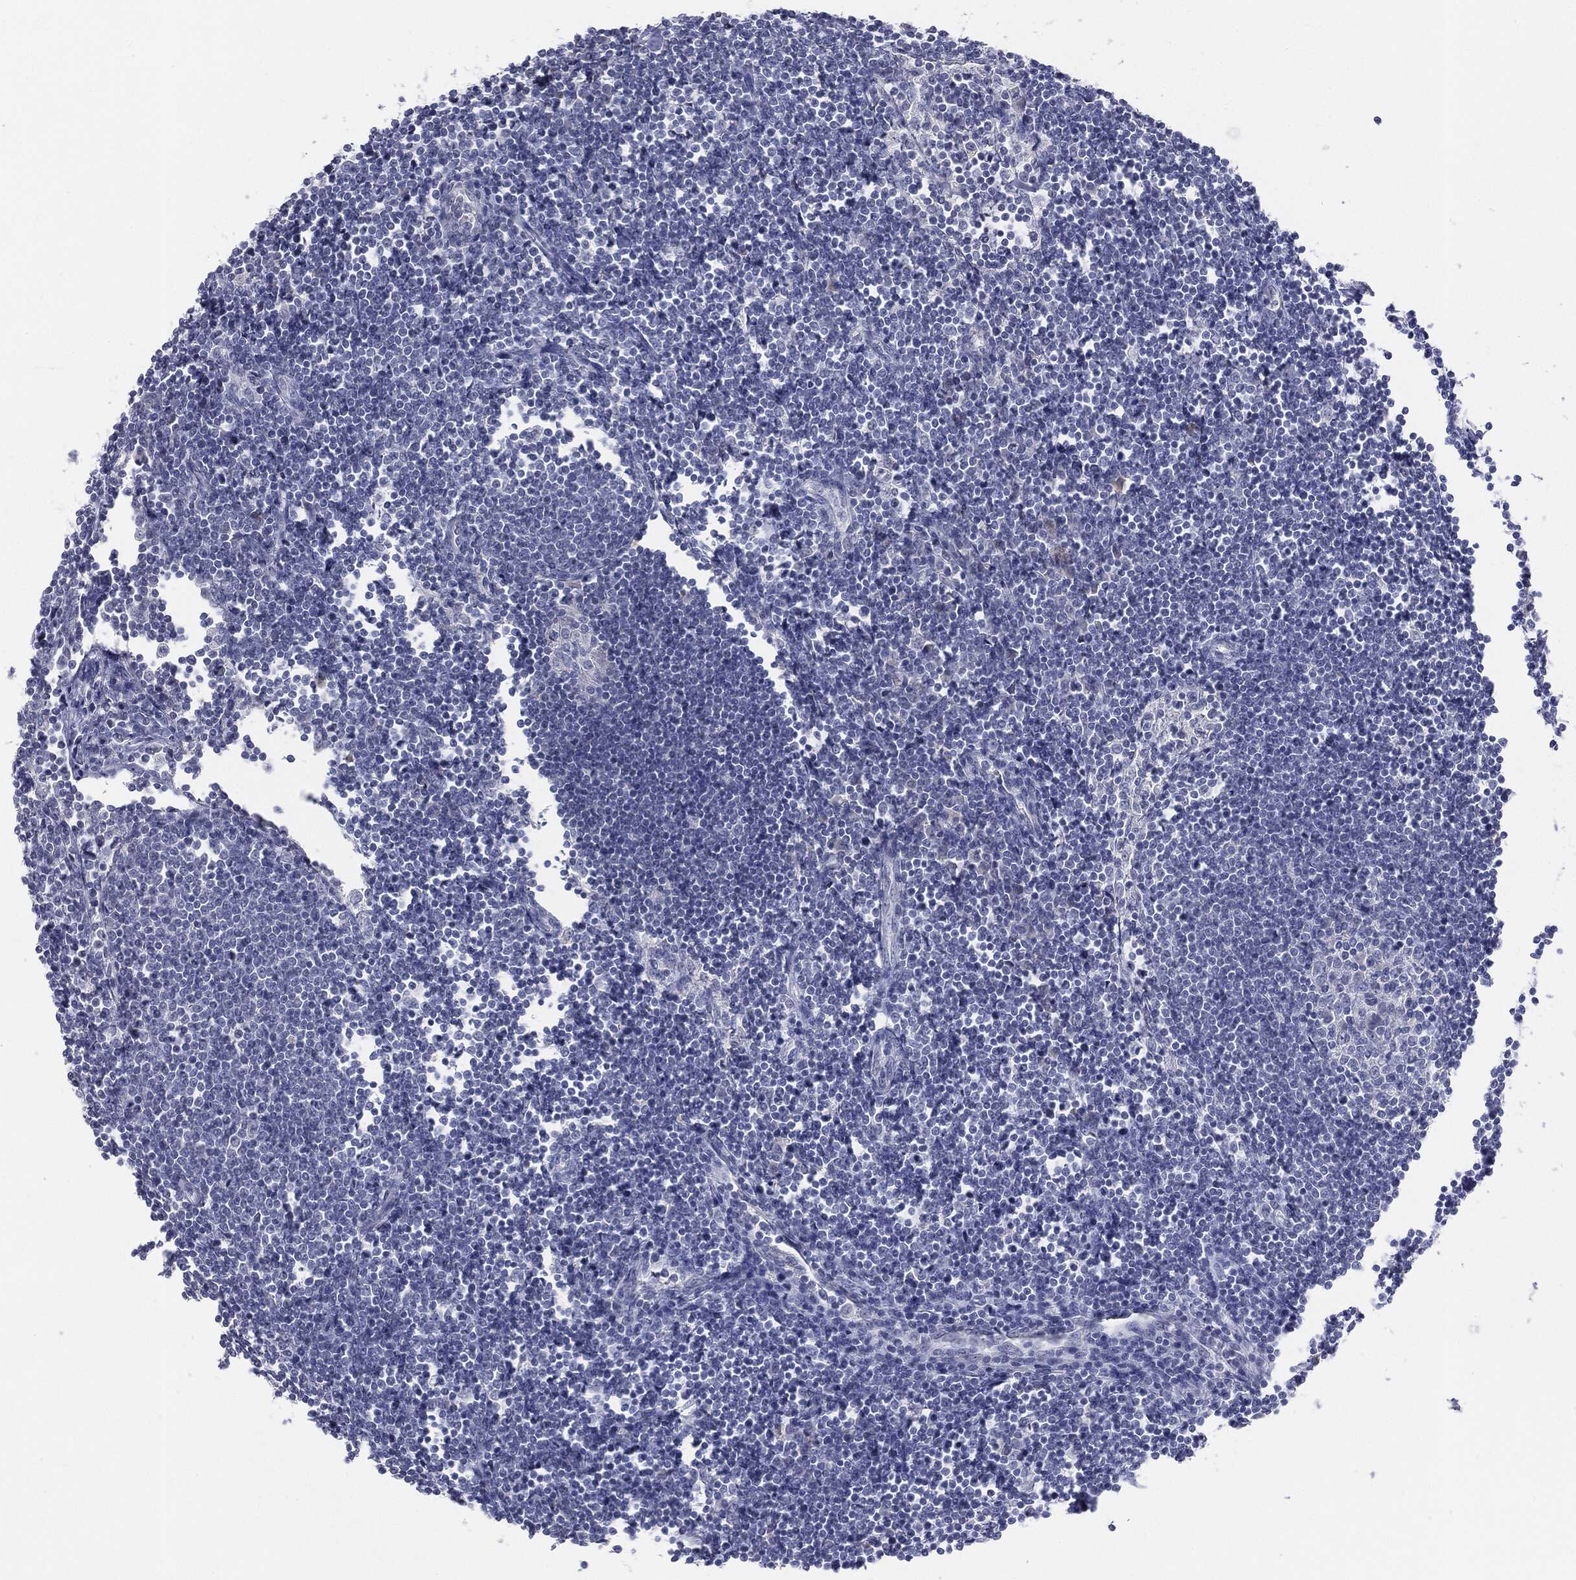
{"staining": {"intensity": "negative", "quantity": "none", "location": "none"}, "tissue": "lymph node", "cell_type": "Germinal center cells", "image_type": "normal", "snomed": [{"axis": "morphology", "description": "Normal tissue, NOS"}, {"axis": "morphology", "description": "Adenocarcinoma, NOS"}, {"axis": "topography", "description": "Lymph node"}, {"axis": "topography", "description": "Pancreas"}], "caption": "The photomicrograph reveals no significant expression in germinal center cells of lymph node.", "gene": "CGB1", "patient": {"sex": "female", "age": 58}}